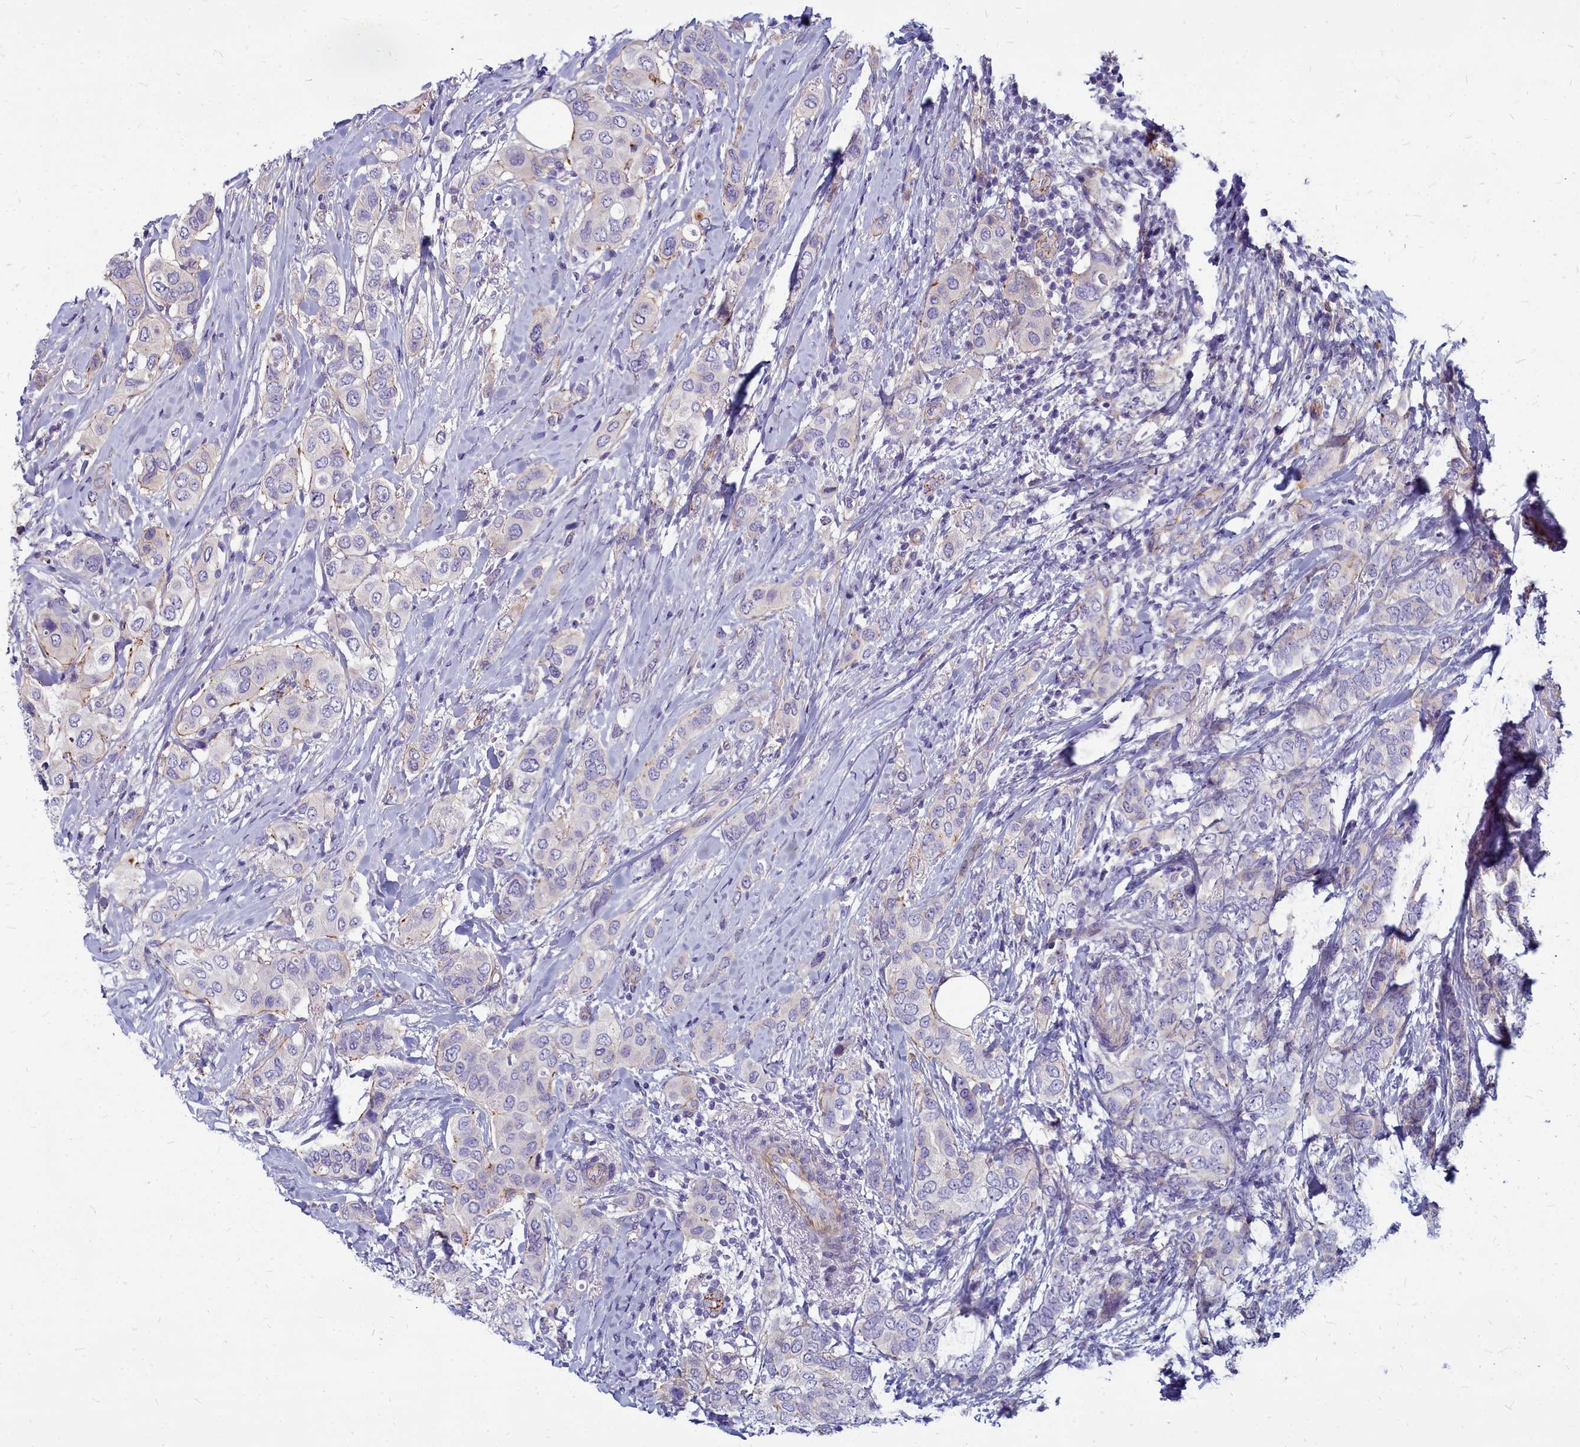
{"staining": {"intensity": "negative", "quantity": "none", "location": "none"}, "tissue": "breast cancer", "cell_type": "Tumor cells", "image_type": "cancer", "snomed": [{"axis": "morphology", "description": "Lobular carcinoma"}, {"axis": "topography", "description": "Breast"}], "caption": "A photomicrograph of human lobular carcinoma (breast) is negative for staining in tumor cells.", "gene": "TTC5", "patient": {"sex": "female", "age": 51}}